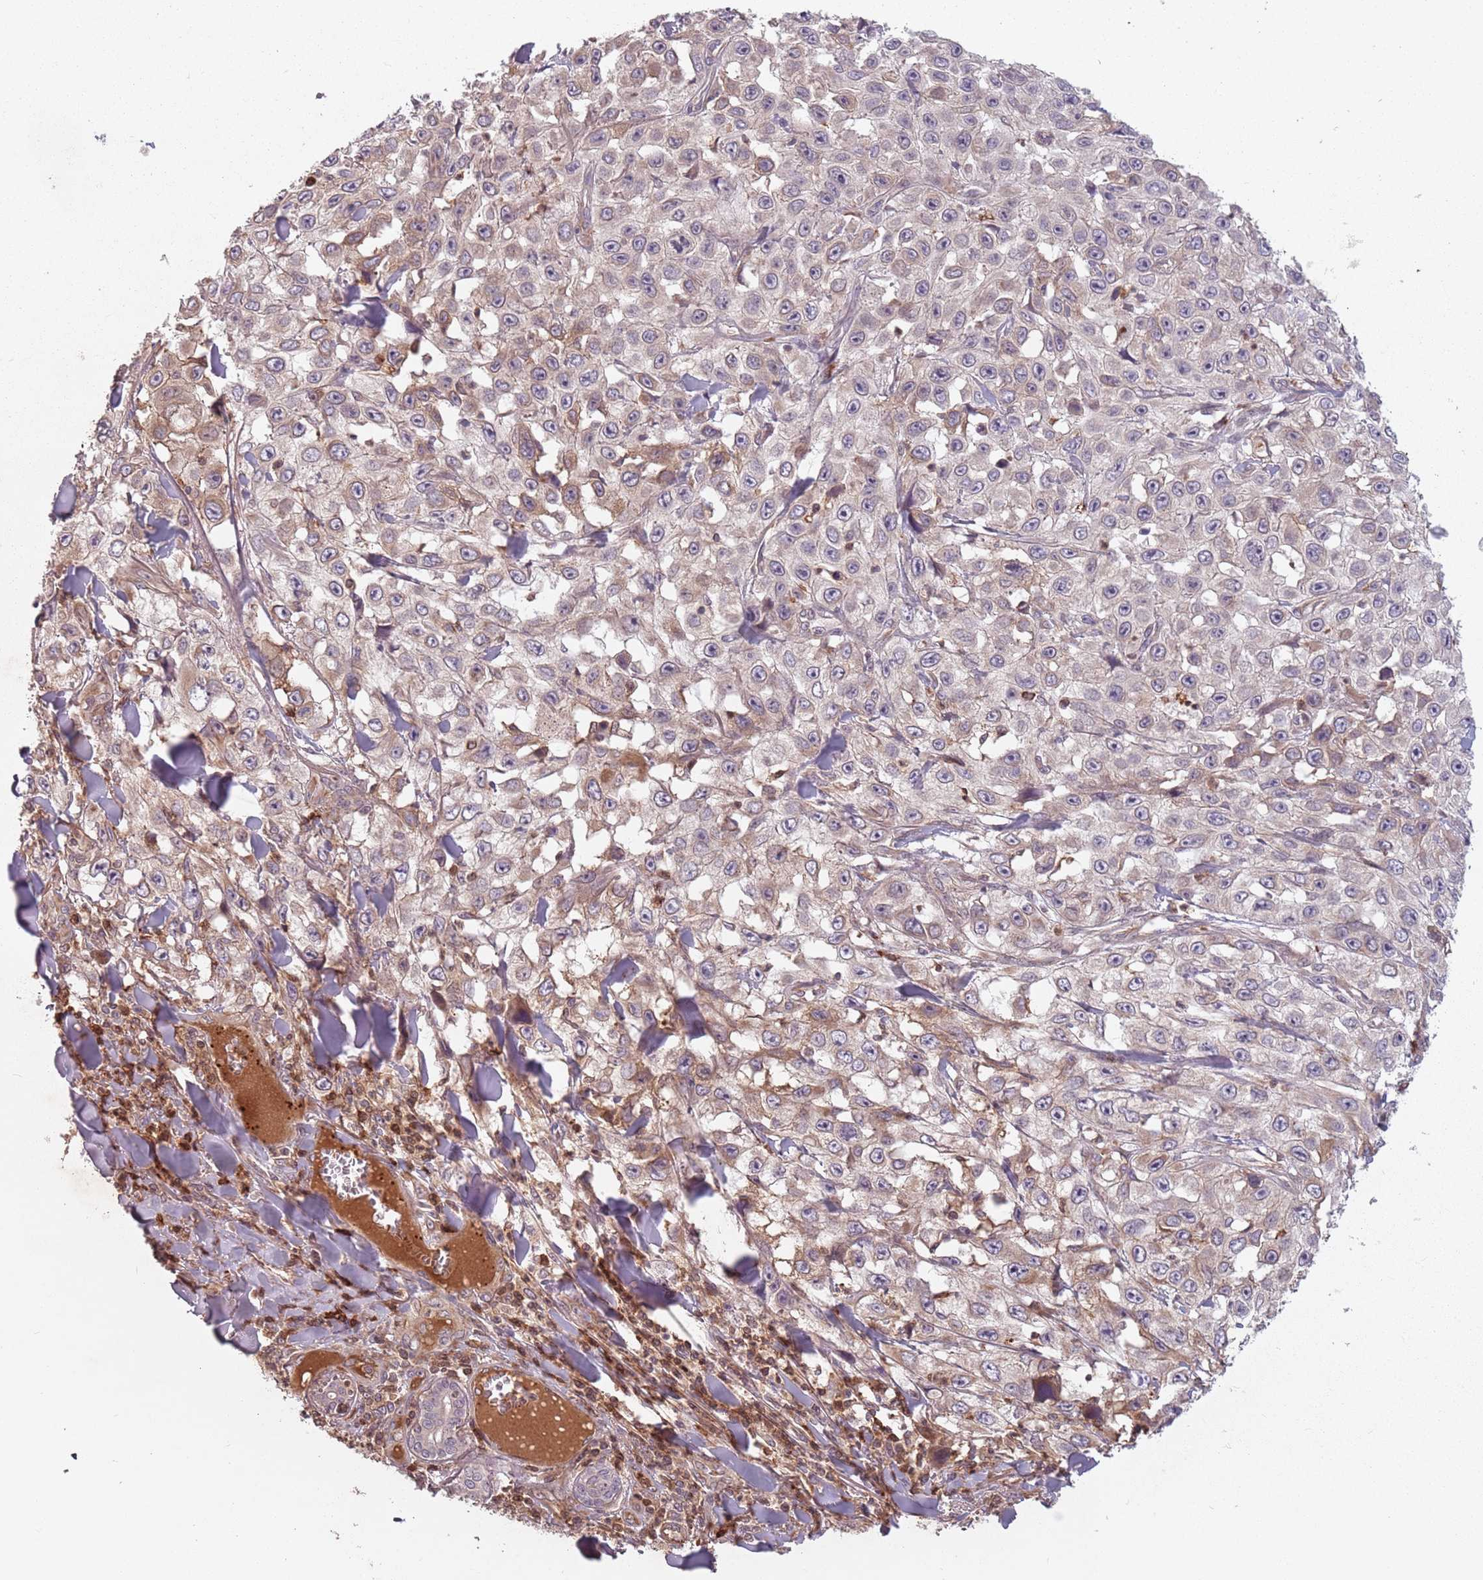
{"staining": {"intensity": "moderate", "quantity": "<25%", "location": "cytoplasmic/membranous"}, "tissue": "skin cancer", "cell_type": "Tumor cells", "image_type": "cancer", "snomed": [{"axis": "morphology", "description": "Squamous cell carcinoma, NOS"}, {"axis": "topography", "description": "Skin"}], "caption": "Skin squamous cell carcinoma stained with DAB immunohistochemistry shows low levels of moderate cytoplasmic/membranous positivity in about <25% of tumor cells. Using DAB (3,3'-diaminobenzidine) (brown) and hematoxylin (blue) stains, captured at high magnification using brightfield microscopy.", "gene": "GPR180", "patient": {"sex": "male", "age": 82}}